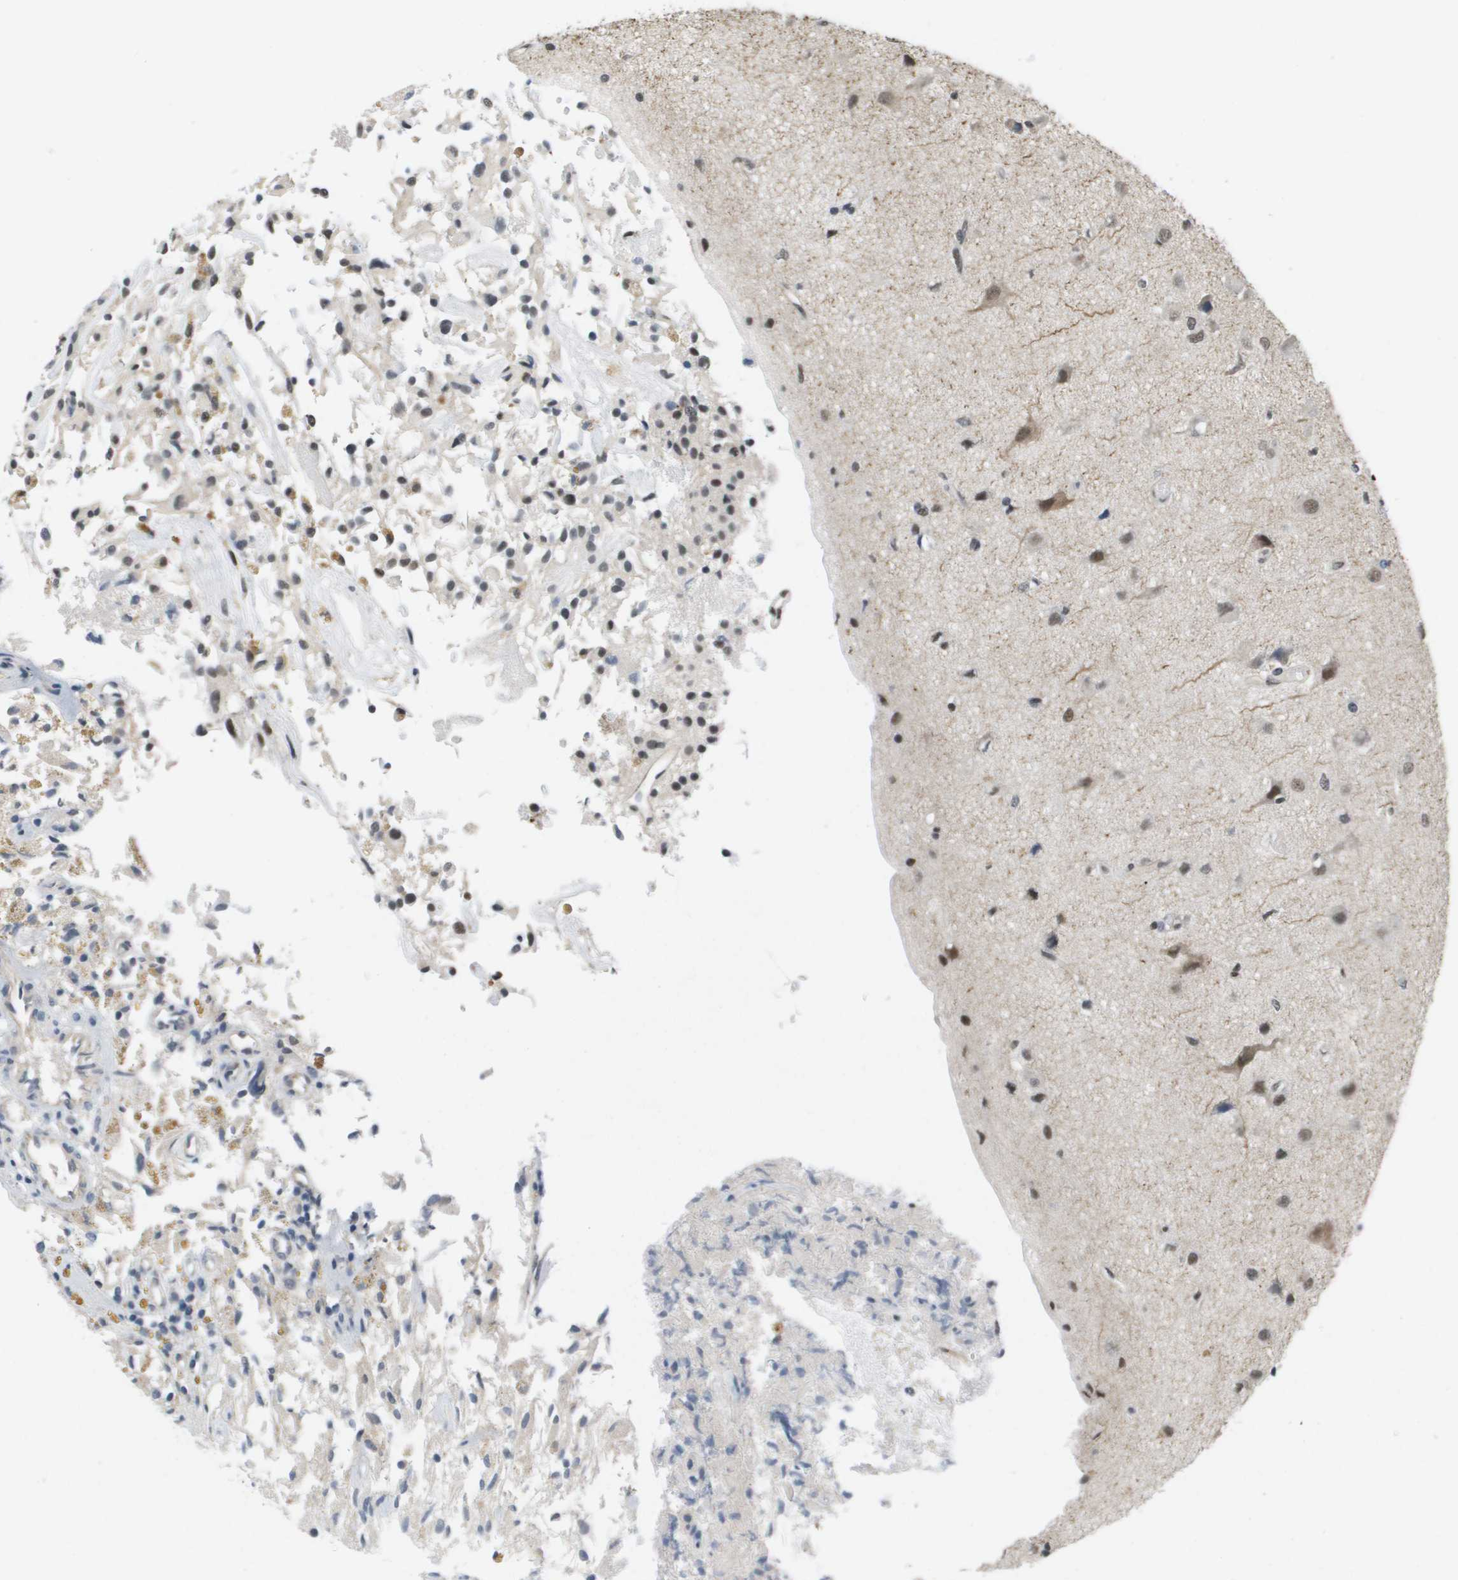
{"staining": {"intensity": "weak", "quantity": ">75%", "location": "nuclear"}, "tissue": "glioma", "cell_type": "Tumor cells", "image_type": "cancer", "snomed": [{"axis": "morphology", "description": "Glioma, malignant, High grade"}, {"axis": "topography", "description": "Brain"}], "caption": "Malignant high-grade glioma tissue reveals weak nuclear staining in about >75% of tumor cells, visualized by immunohistochemistry.", "gene": "ISY1", "patient": {"sex": "female", "age": 59}}